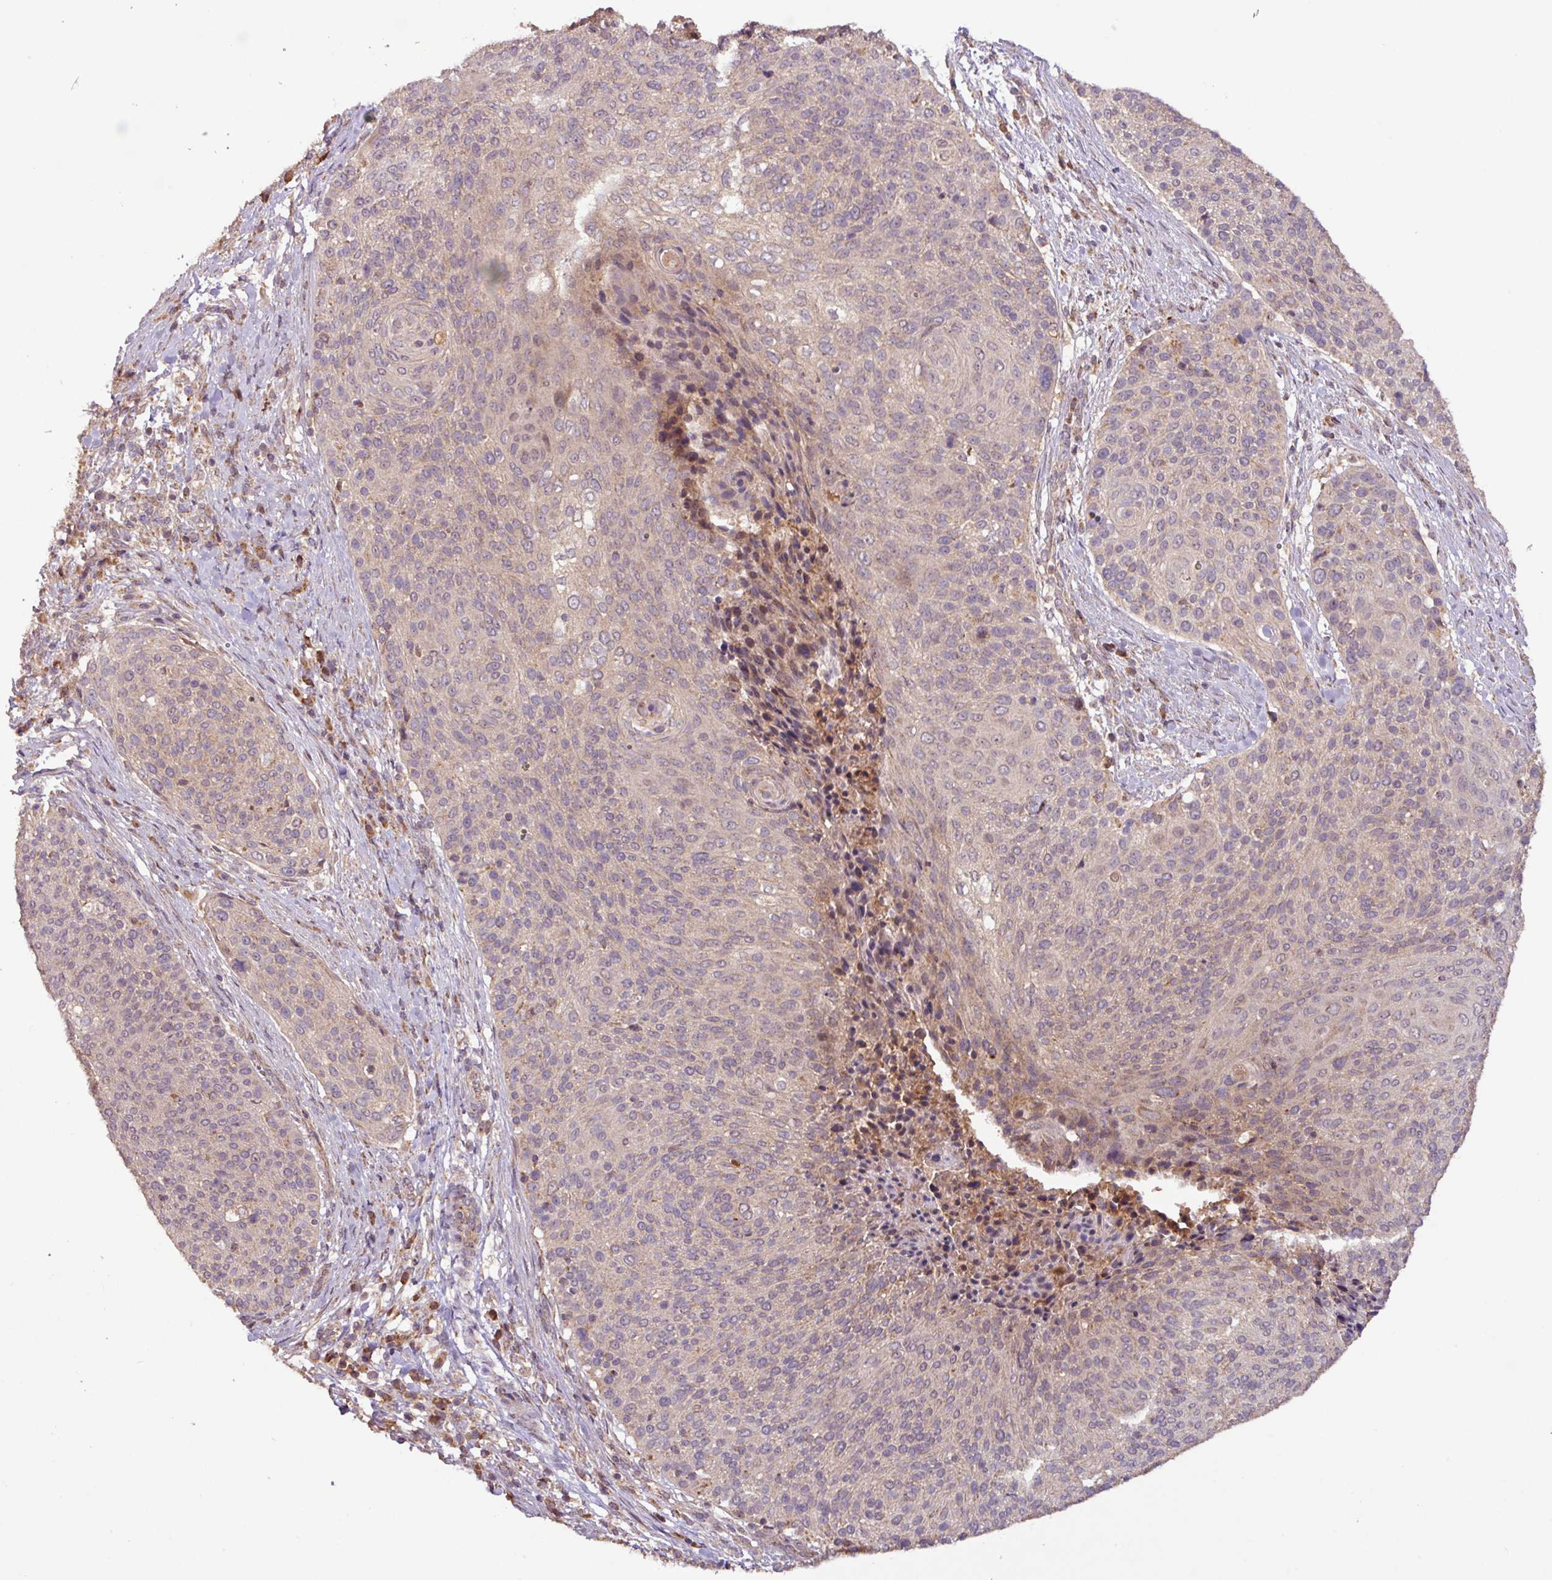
{"staining": {"intensity": "weak", "quantity": "25%-75%", "location": "nuclear"}, "tissue": "cervical cancer", "cell_type": "Tumor cells", "image_type": "cancer", "snomed": [{"axis": "morphology", "description": "Squamous cell carcinoma, NOS"}, {"axis": "topography", "description": "Cervix"}], "caption": "A brown stain highlights weak nuclear positivity of a protein in cervical cancer (squamous cell carcinoma) tumor cells. The staining was performed using DAB (3,3'-diaminobenzidine), with brown indicating positive protein expression. Nuclei are stained blue with hematoxylin.", "gene": "YPEL3", "patient": {"sex": "female", "age": 31}}